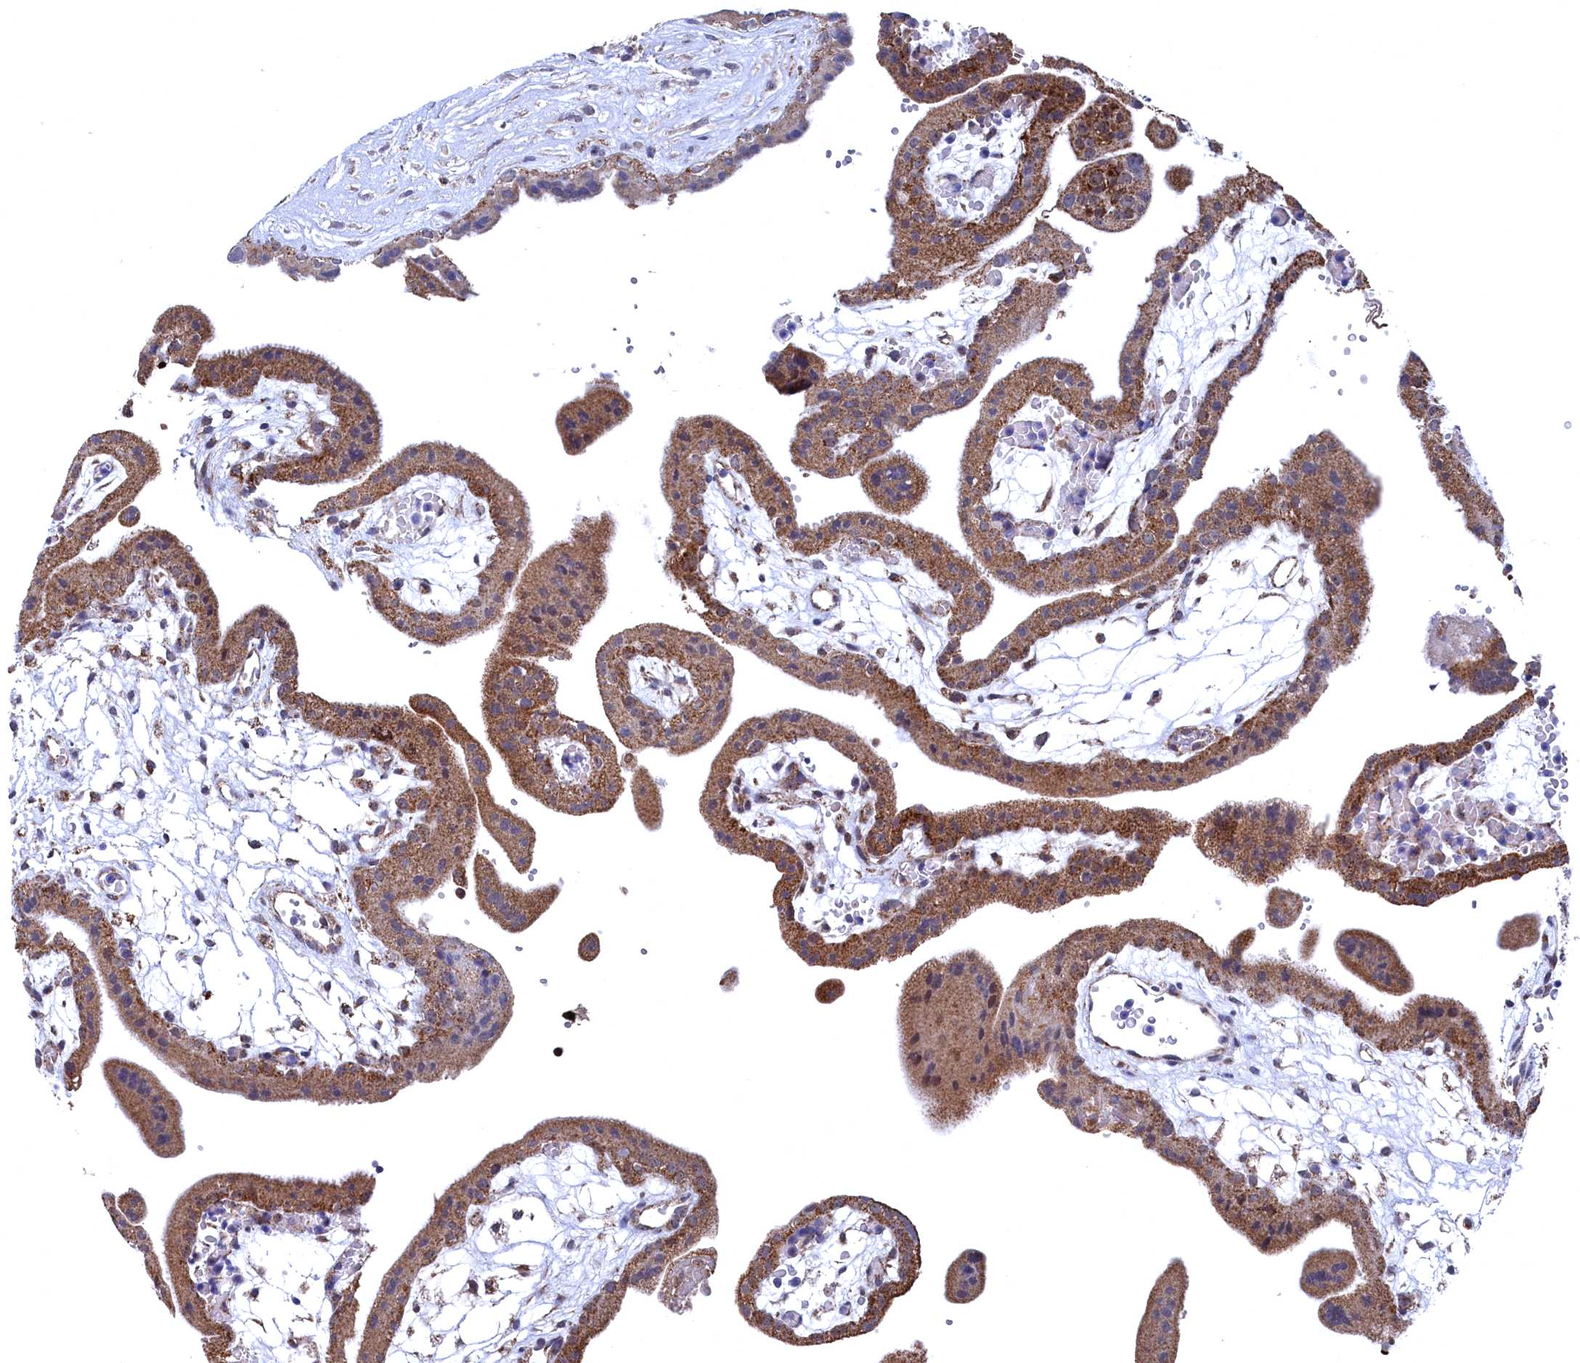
{"staining": {"intensity": "moderate", "quantity": ">75%", "location": "cytoplasmic/membranous"}, "tissue": "placenta", "cell_type": "Decidual cells", "image_type": "normal", "snomed": [{"axis": "morphology", "description": "Normal tissue, NOS"}, {"axis": "topography", "description": "Placenta"}], "caption": "Moderate cytoplasmic/membranous staining for a protein is seen in about >75% of decidual cells of unremarkable placenta using IHC.", "gene": "CHCHD1", "patient": {"sex": "female", "age": 18}}